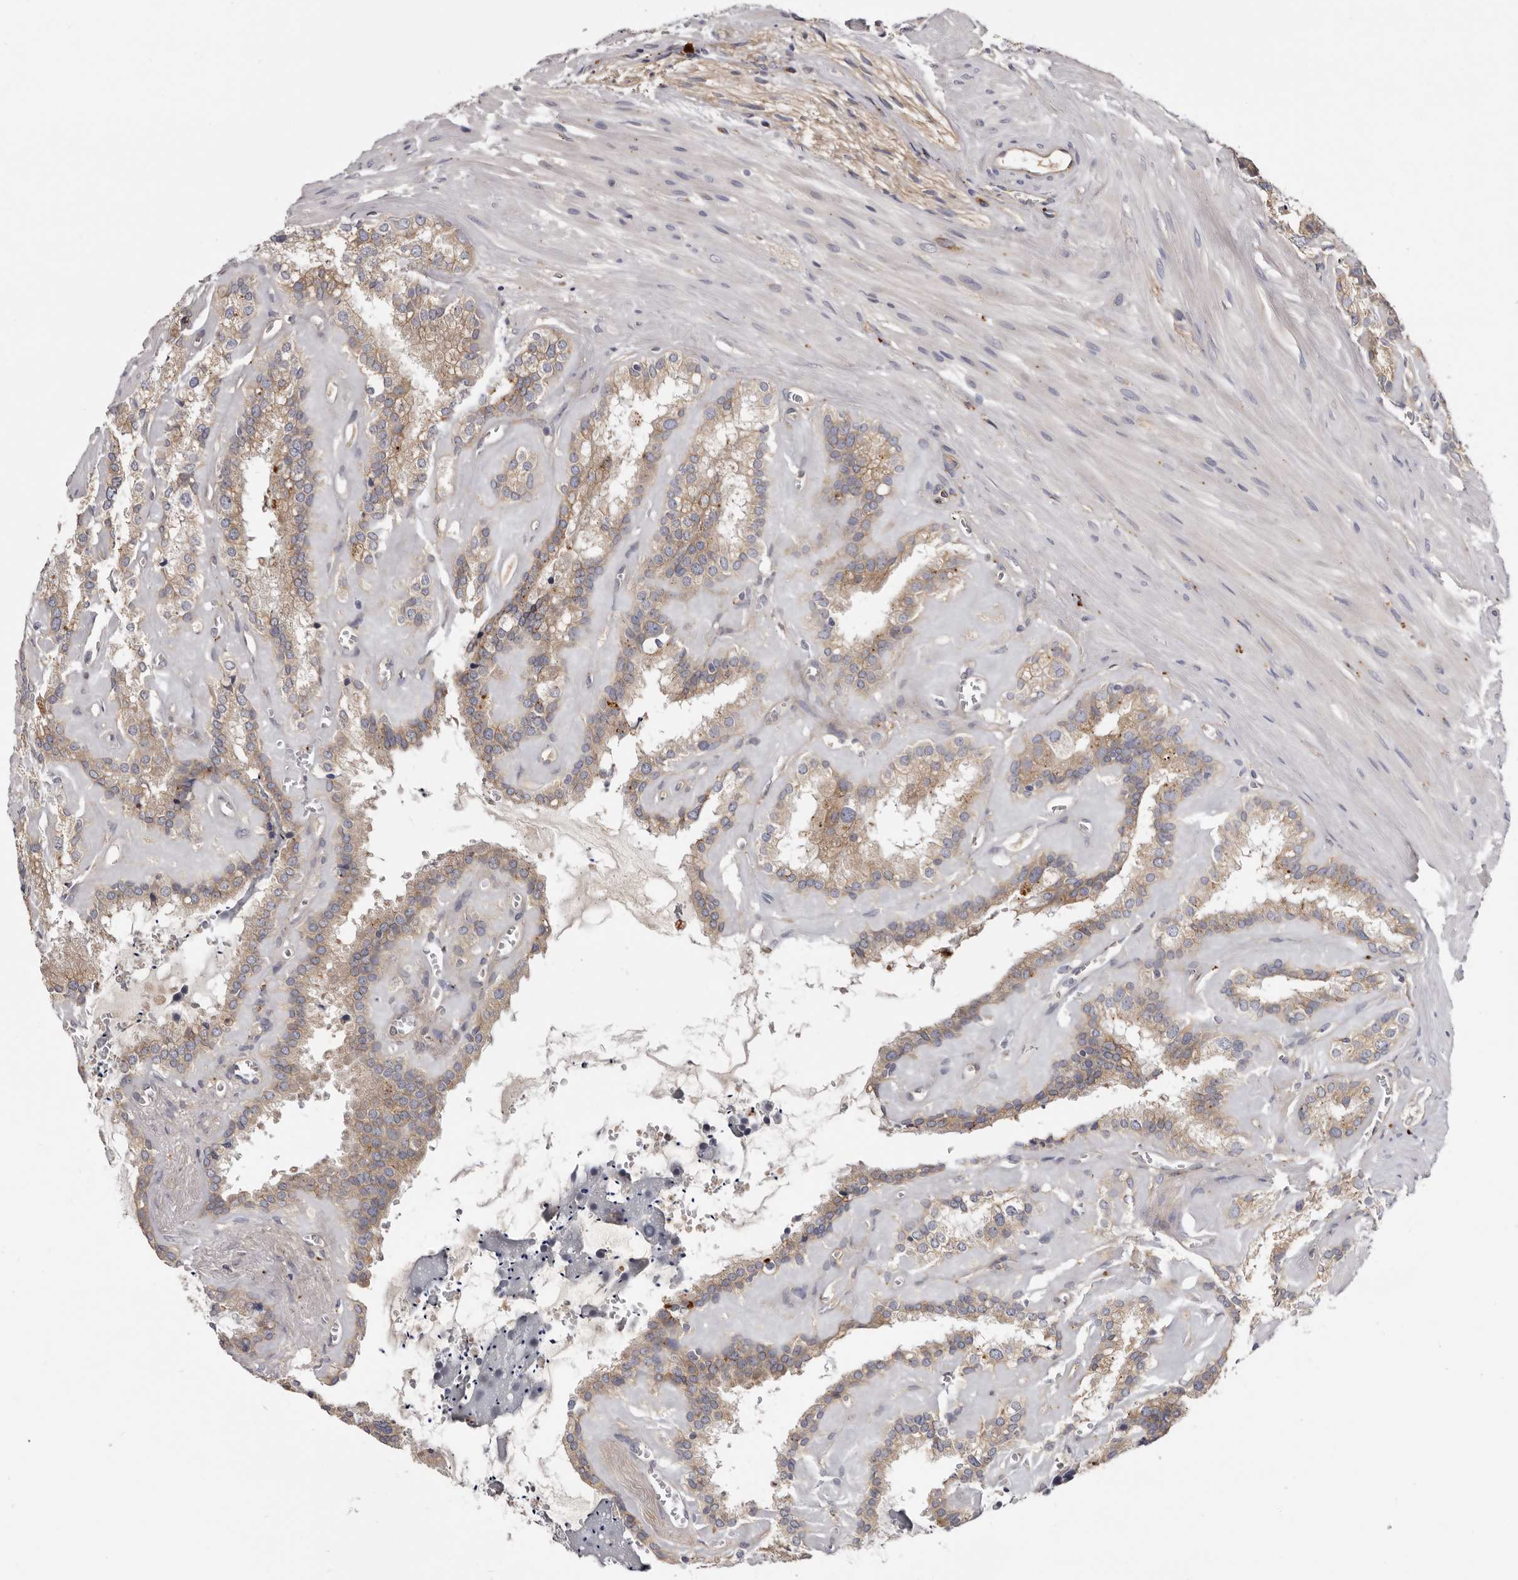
{"staining": {"intensity": "weak", "quantity": ">75%", "location": "cytoplasmic/membranous"}, "tissue": "seminal vesicle", "cell_type": "Glandular cells", "image_type": "normal", "snomed": [{"axis": "morphology", "description": "Normal tissue, NOS"}, {"axis": "topography", "description": "Prostate"}, {"axis": "topography", "description": "Seminal veicle"}], "caption": "IHC histopathology image of normal human seminal vesicle stained for a protein (brown), which shows low levels of weak cytoplasmic/membranous positivity in approximately >75% of glandular cells.", "gene": "INKA2", "patient": {"sex": "male", "age": 59}}